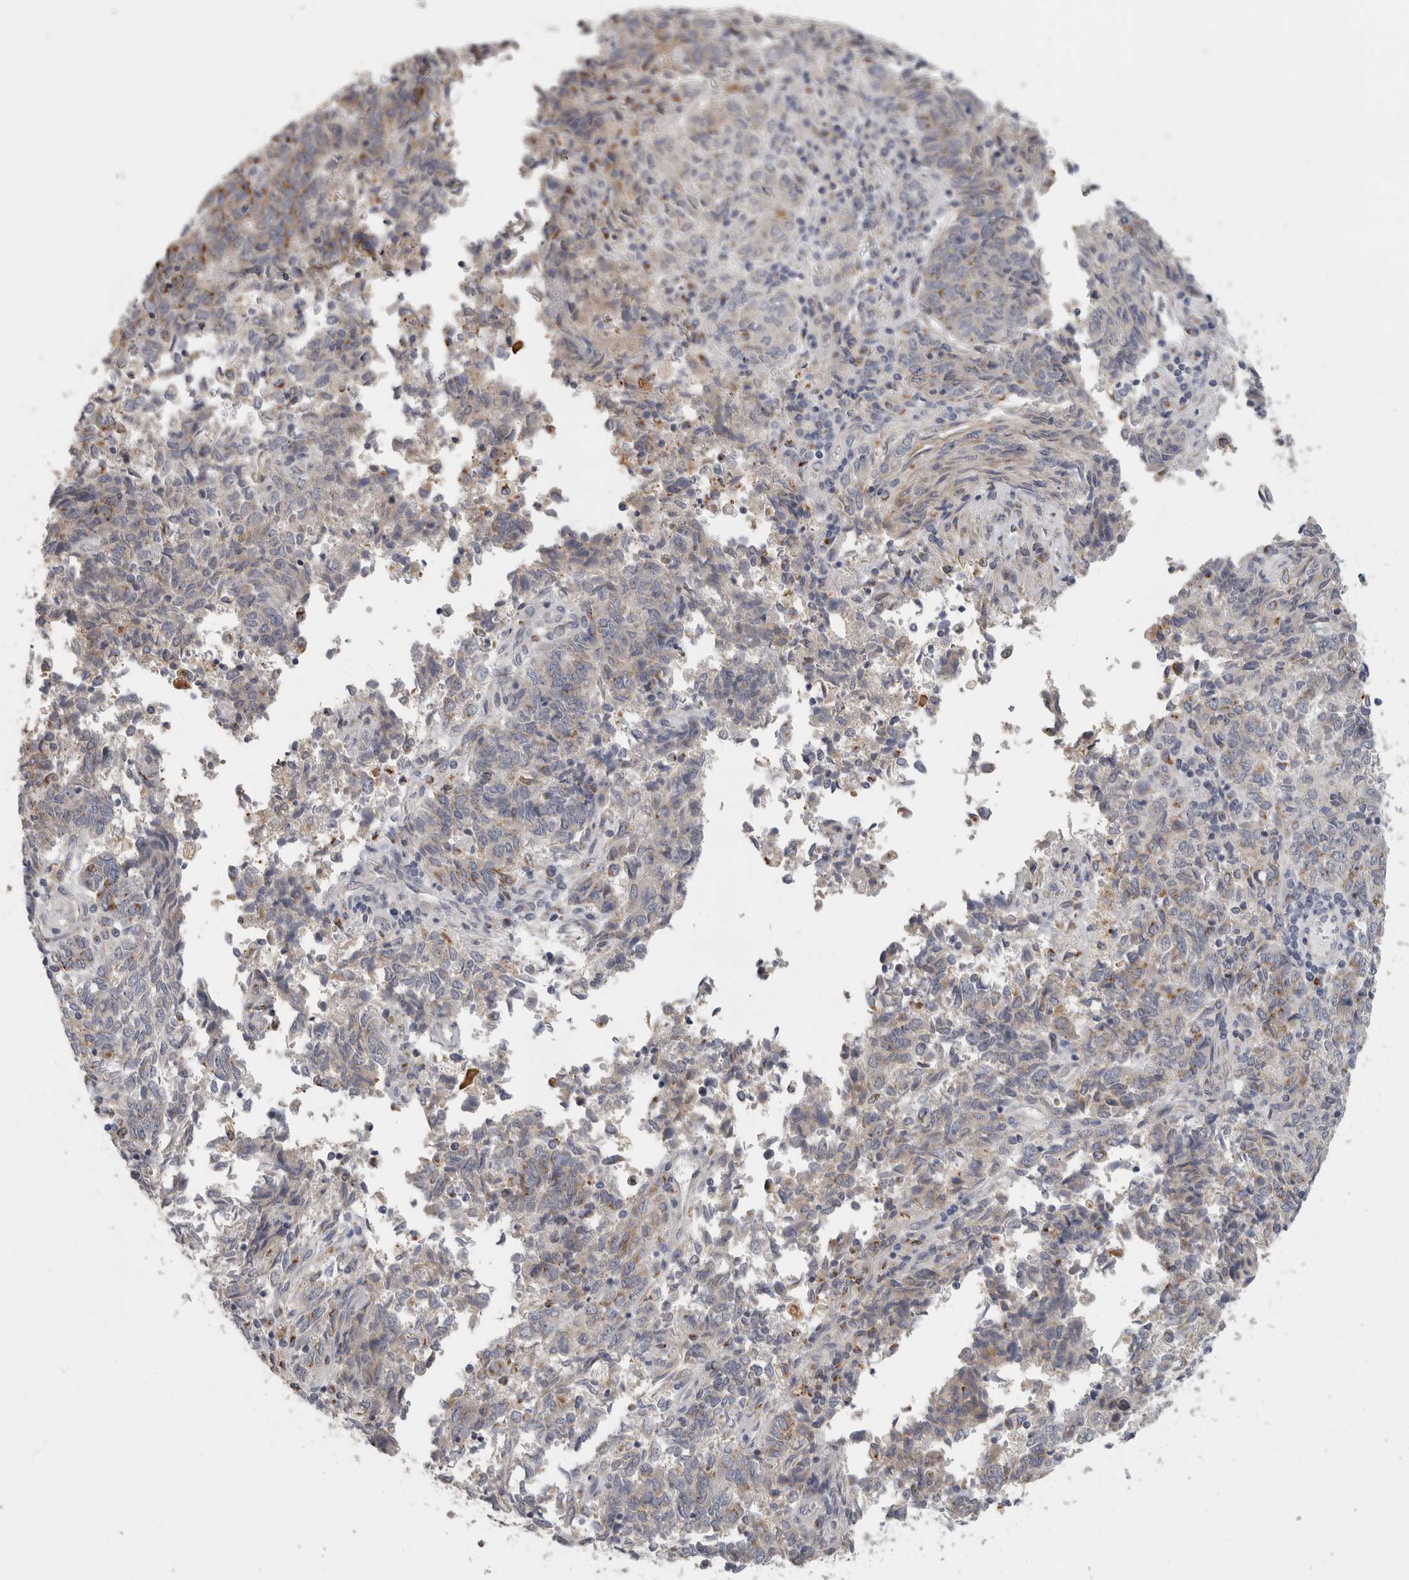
{"staining": {"intensity": "strong", "quantity": "<25%", "location": "cytoplasmic/membranous"}, "tissue": "endometrial cancer", "cell_type": "Tumor cells", "image_type": "cancer", "snomed": [{"axis": "morphology", "description": "Adenocarcinoma, NOS"}, {"axis": "topography", "description": "Endometrium"}], "caption": "Brown immunohistochemical staining in human endometrial adenocarcinoma demonstrates strong cytoplasmic/membranous expression in approximately <25% of tumor cells. (IHC, brightfield microscopy, high magnification).", "gene": "MGAT1", "patient": {"sex": "female", "age": 80}}